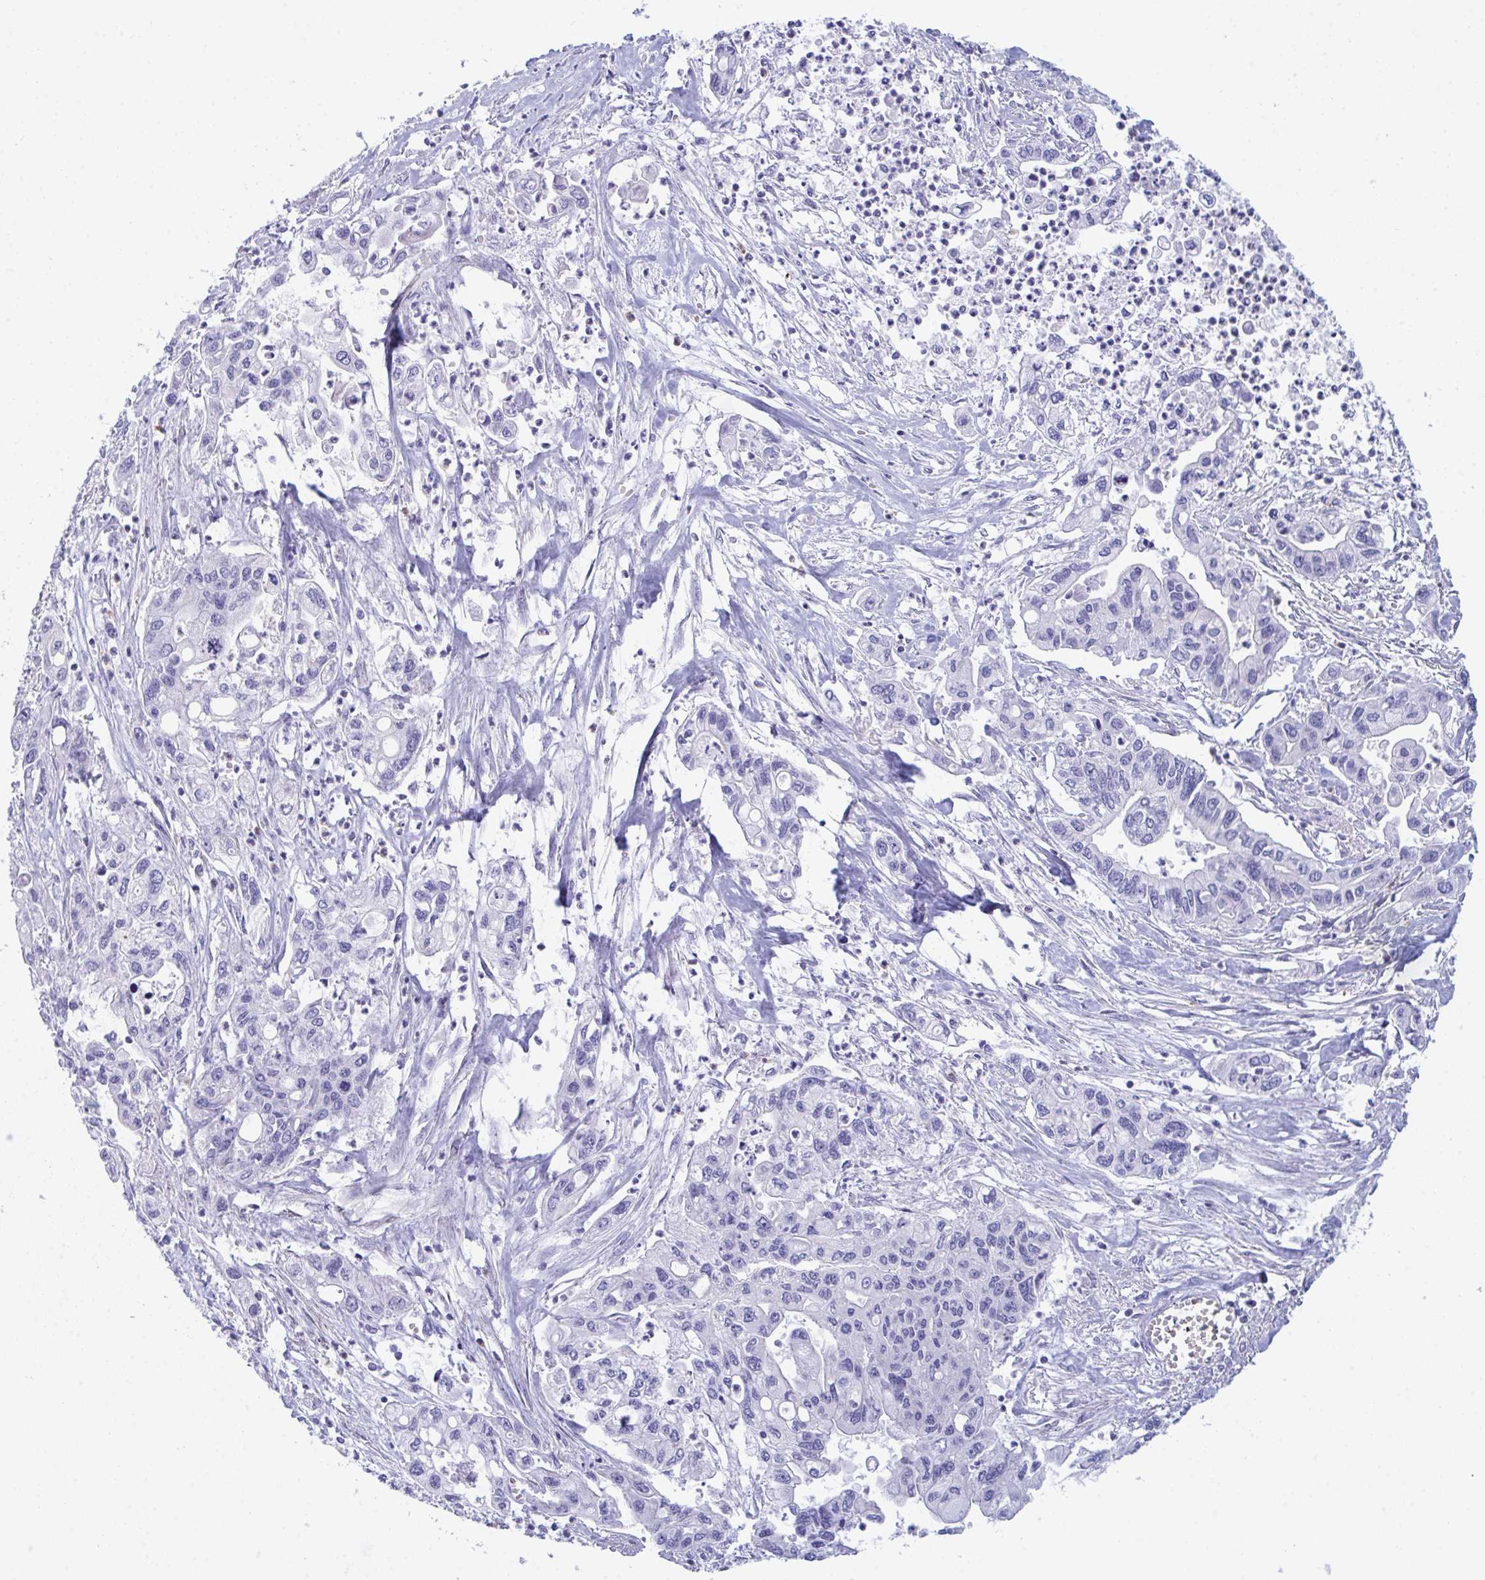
{"staining": {"intensity": "negative", "quantity": "none", "location": "none"}, "tissue": "pancreatic cancer", "cell_type": "Tumor cells", "image_type": "cancer", "snomed": [{"axis": "morphology", "description": "Adenocarcinoma, NOS"}, {"axis": "topography", "description": "Pancreas"}], "caption": "Photomicrograph shows no protein positivity in tumor cells of adenocarcinoma (pancreatic) tissue. Brightfield microscopy of IHC stained with DAB (brown) and hematoxylin (blue), captured at high magnification.", "gene": "CEP170B", "patient": {"sex": "male", "age": 62}}